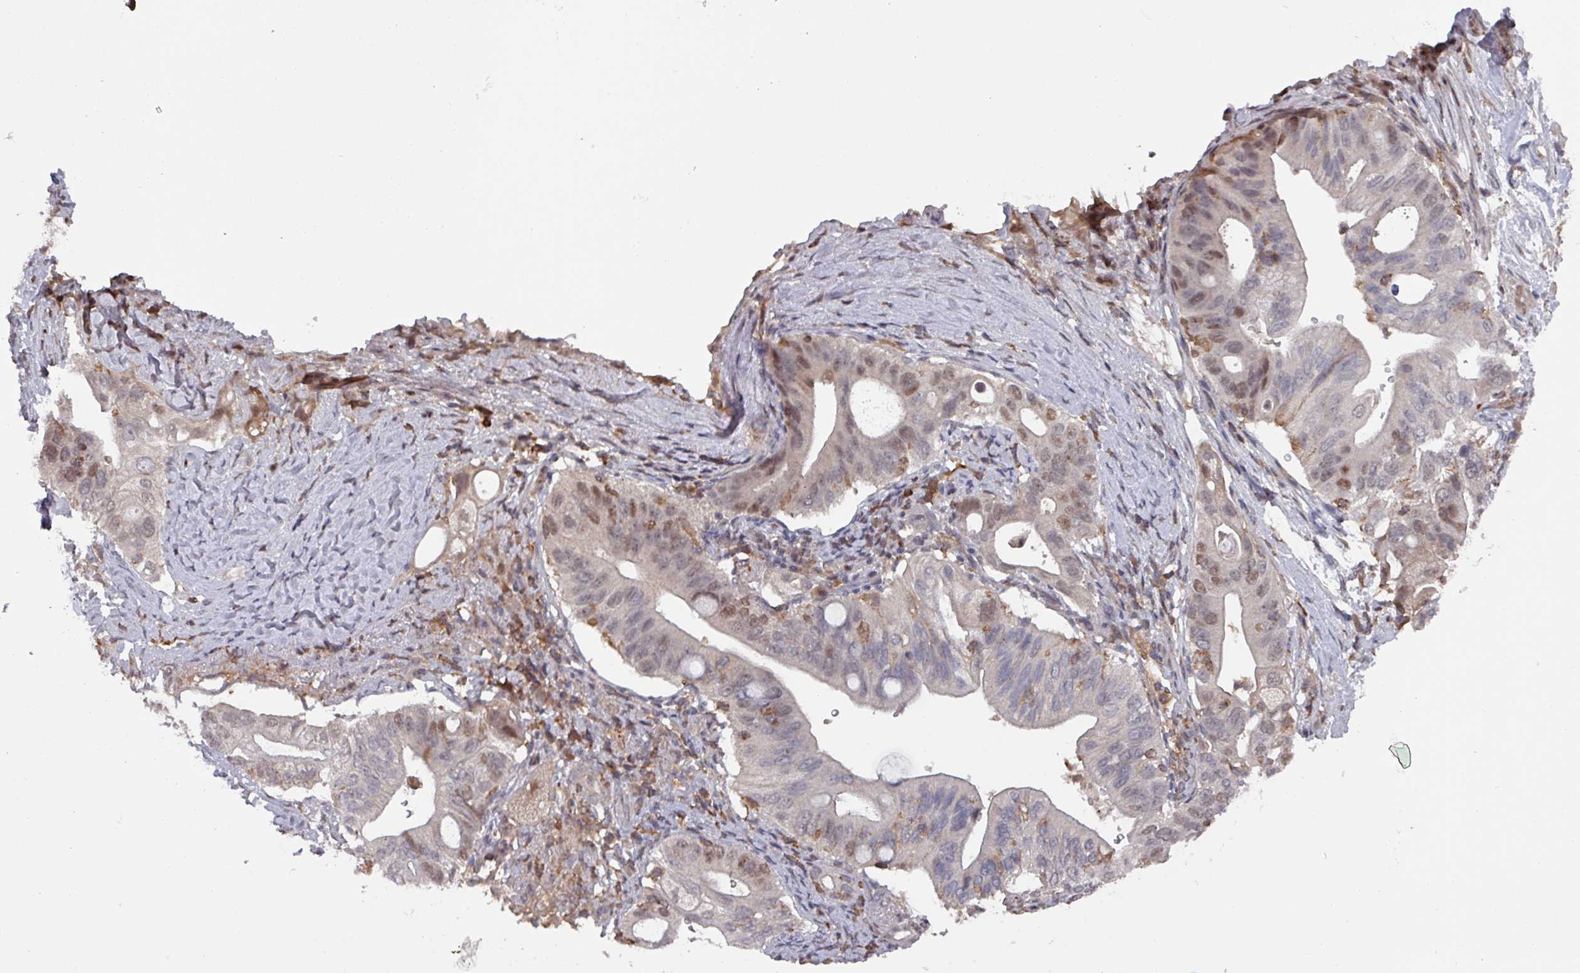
{"staining": {"intensity": "moderate", "quantity": "25%-75%", "location": "nuclear"}, "tissue": "pancreatic cancer", "cell_type": "Tumor cells", "image_type": "cancer", "snomed": [{"axis": "morphology", "description": "Adenocarcinoma, NOS"}, {"axis": "topography", "description": "Pancreas"}], "caption": "Pancreatic cancer tissue displays moderate nuclear expression in about 25%-75% of tumor cells, visualized by immunohistochemistry. (DAB = brown stain, brightfield microscopy at high magnification).", "gene": "PRRX1", "patient": {"sex": "female", "age": 72}}